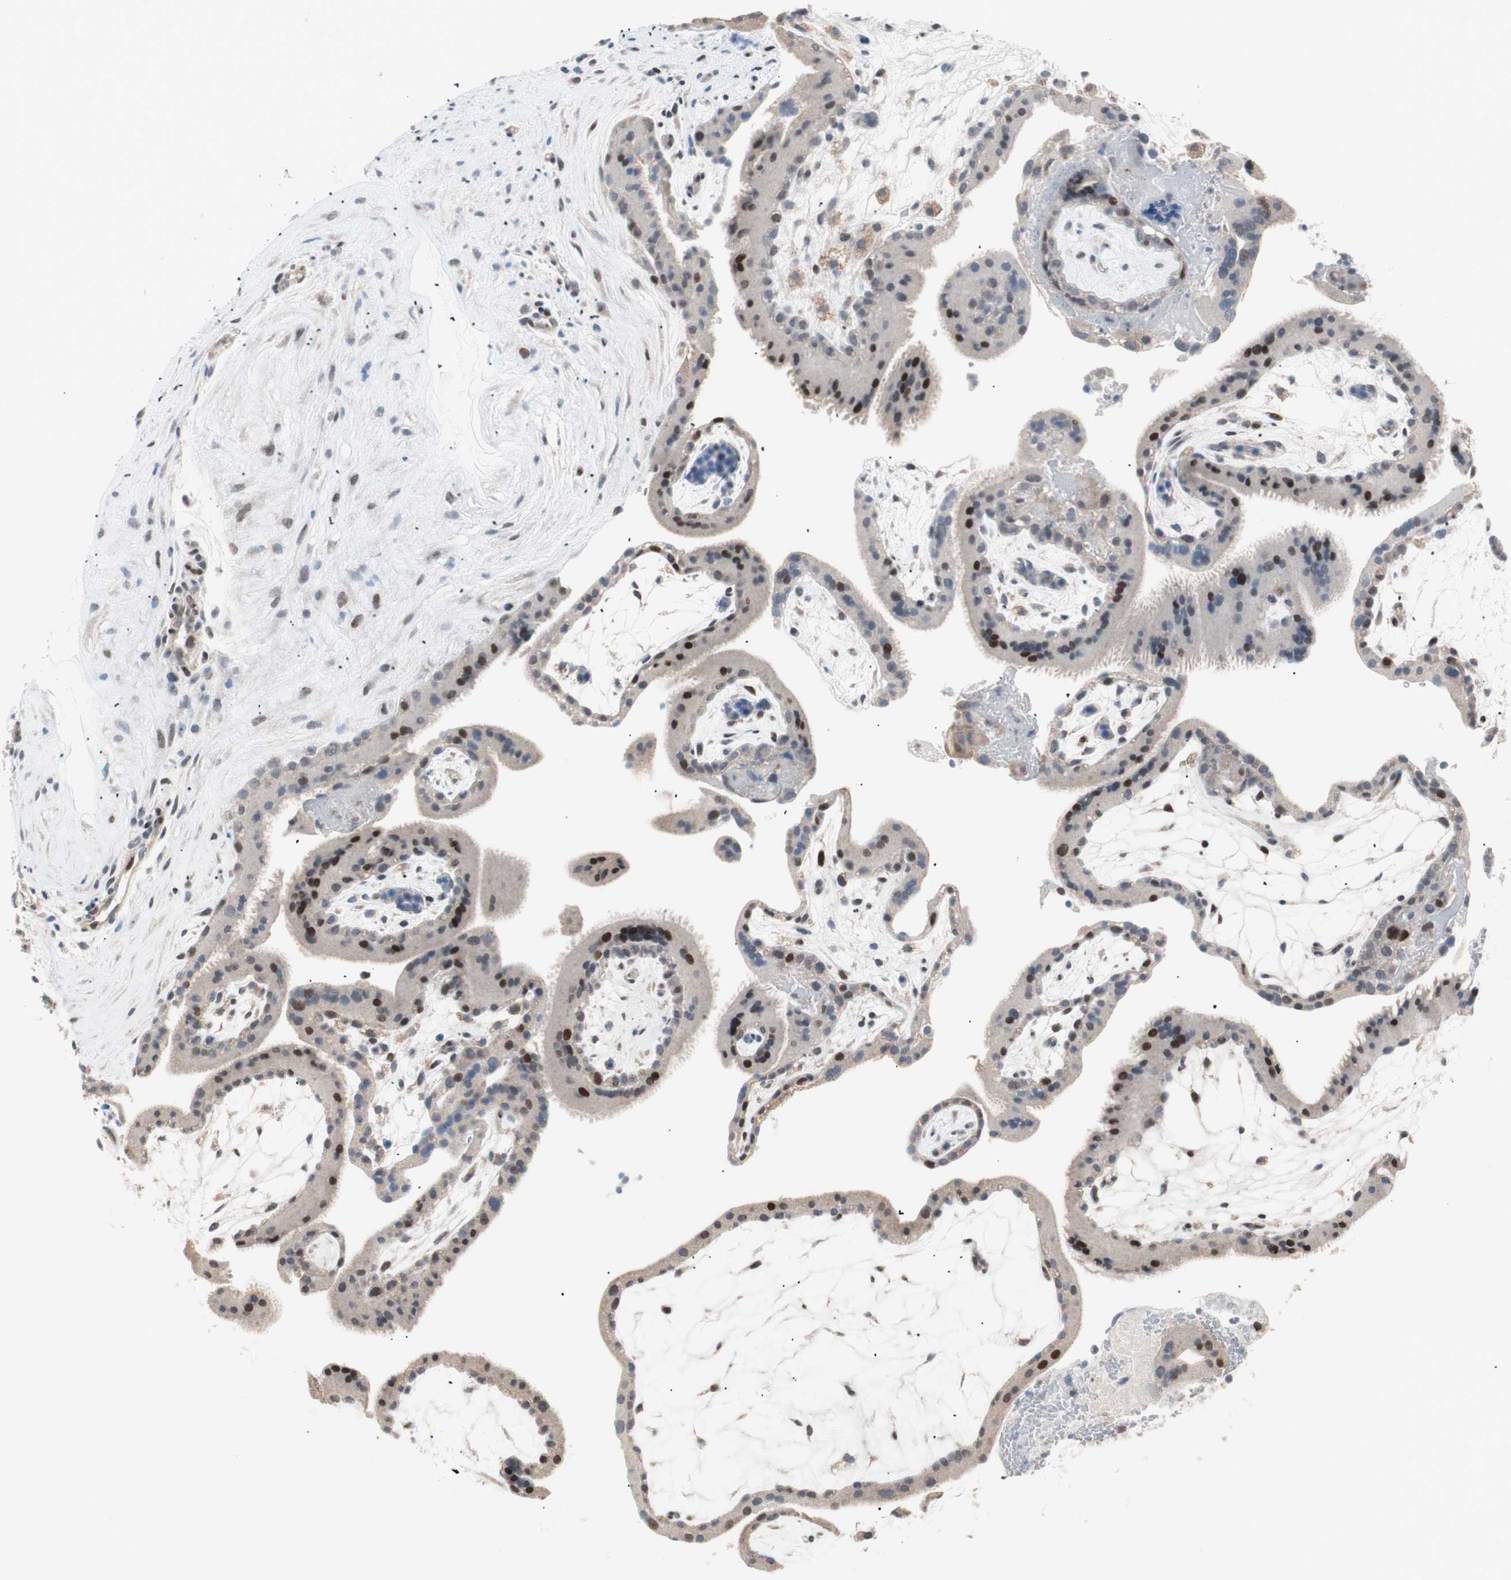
{"staining": {"intensity": "moderate", "quantity": "25%-75%", "location": "nuclear"}, "tissue": "placenta", "cell_type": "Trophoblastic cells", "image_type": "normal", "snomed": [{"axis": "morphology", "description": "Normal tissue, NOS"}, {"axis": "topography", "description": "Placenta"}], "caption": "A medium amount of moderate nuclear positivity is present in about 25%-75% of trophoblastic cells in benign placenta.", "gene": "POLH", "patient": {"sex": "female", "age": 19}}